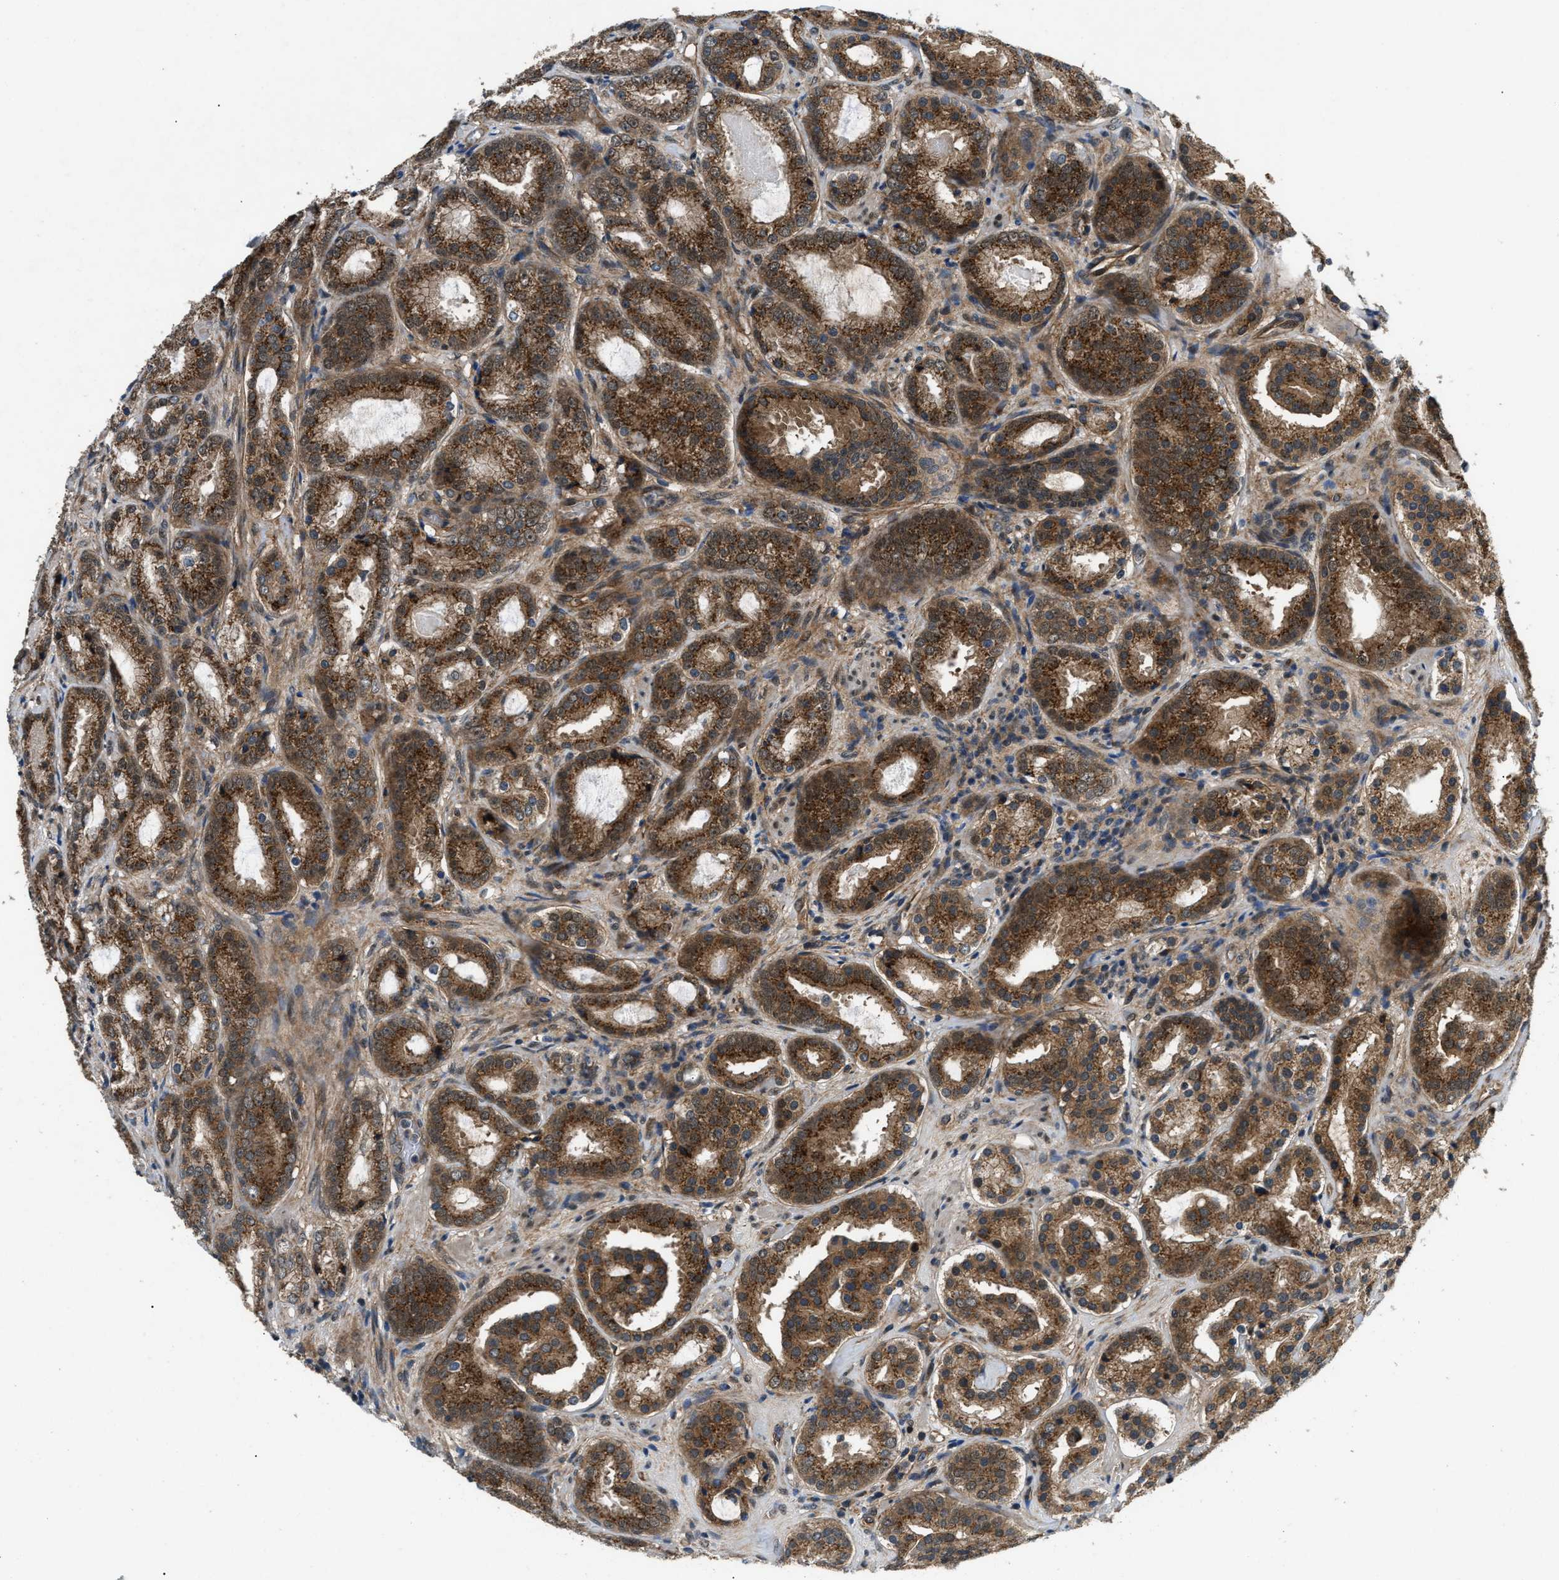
{"staining": {"intensity": "strong", "quantity": ">75%", "location": "cytoplasmic/membranous"}, "tissue": "prostate cancer", "cell_type": "Tumor cells", "image_type": "cancer", "snomed": [{"axis": "morphology", "description": "Adenocarcinoma, Low grade"}, {"axis": "topography", "description": "Prostate"}], "caption": "Protein expression analysis of human low-grade adenocarcinoma (prostate) reveals strong cytoplasmic/membranous expression in about >75% of tumor cells.", "gene": "COPS2", "patient": {"sex": "male", "age": 69}}